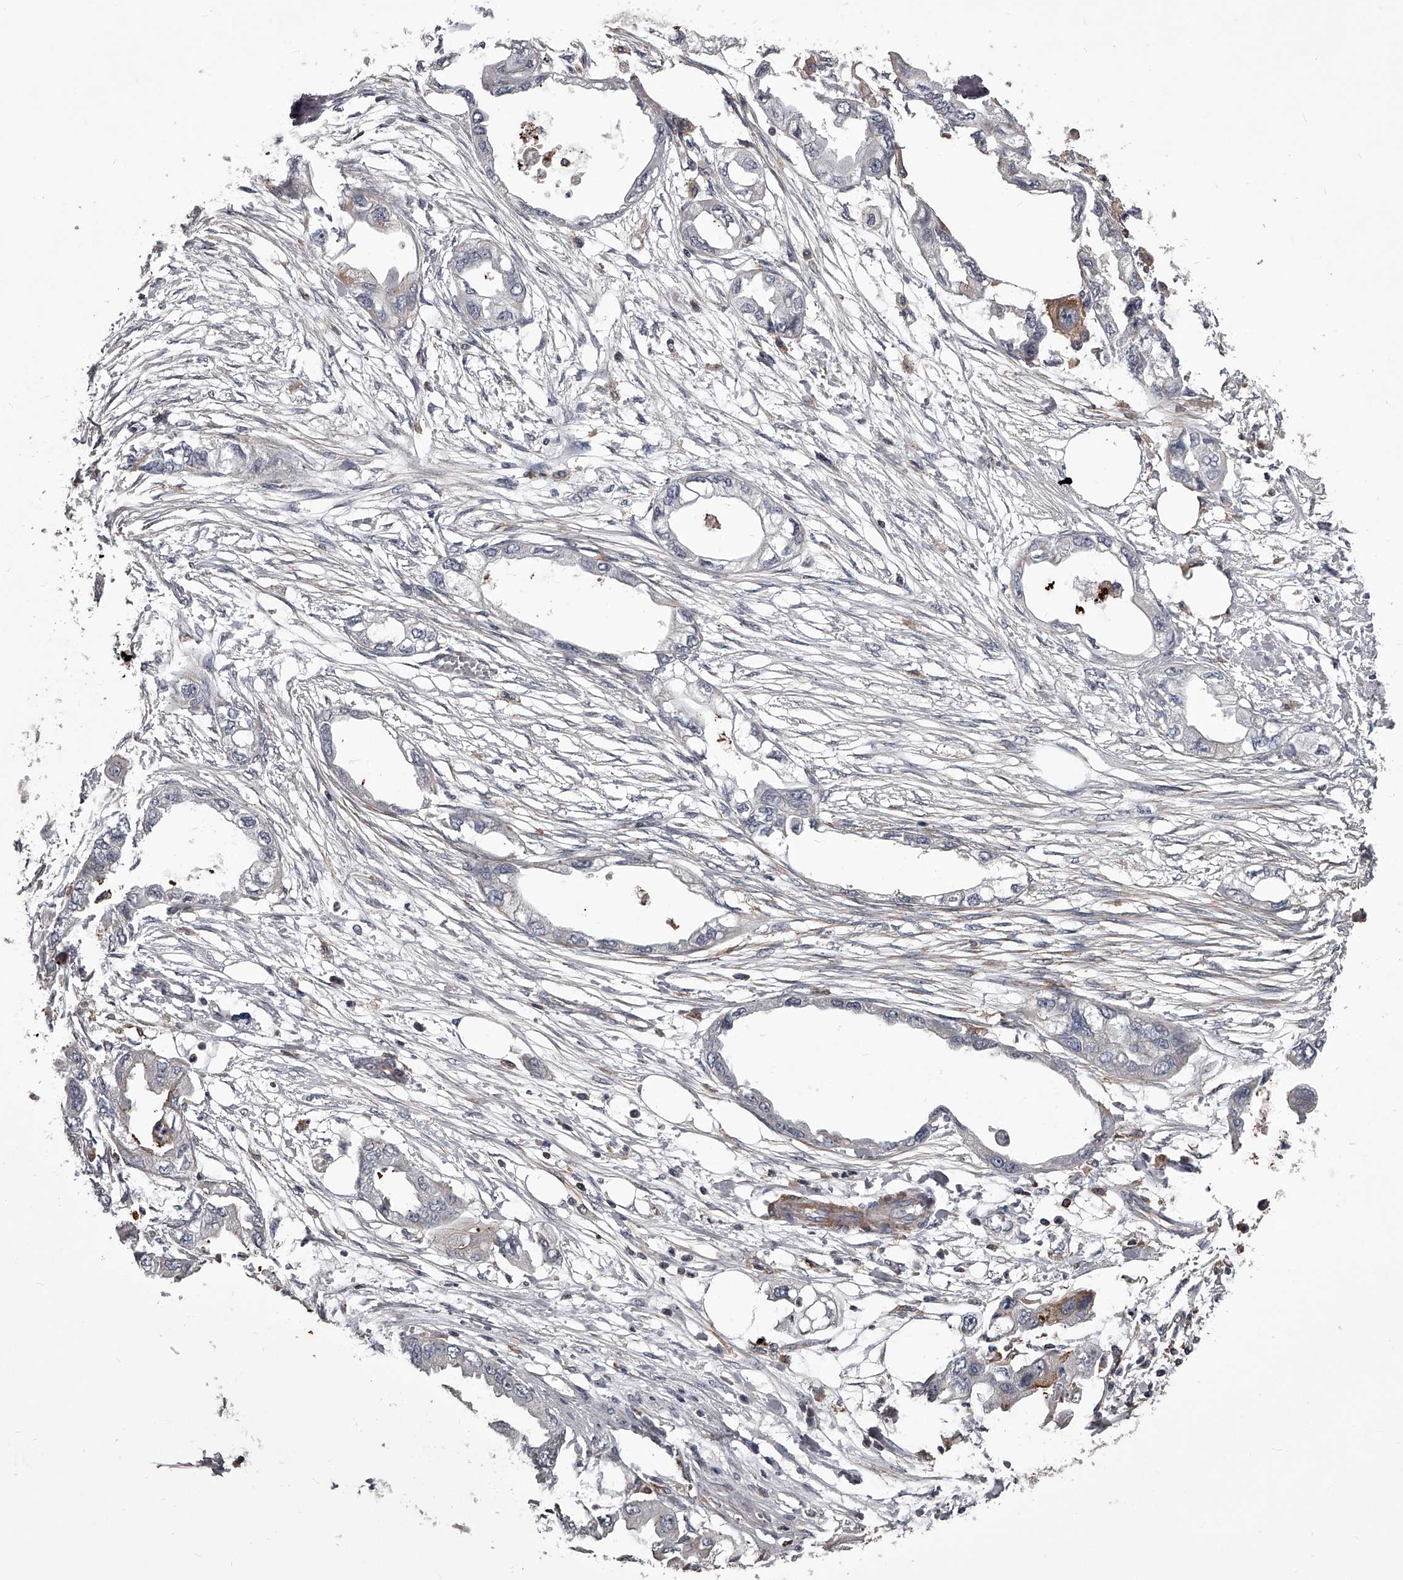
{"staining": {"intensity": "negative", "quantity": "none", "location": "none"}, "tissue": "endometrial cancer", "cell_type": "Tumor cells", "image_type": "cancer", "snomed": [{"axis": "morphology", "description": "Adenocarcinoma, NOS"}, {"axis": "morphology", "description": "Adenocarcinoma, metastatic, NOS"}, {"axis": "topography", "description": "Adipose tissue"}, {"axis": "topography", "description": "Endometrium"}], "caption": "The micrograph demonstrates no significant staining in tumor cells of endometrial metastatic adenocarcinoma.", "gene": "RRP36", "patient": {"sex": "female", "age": 67}}